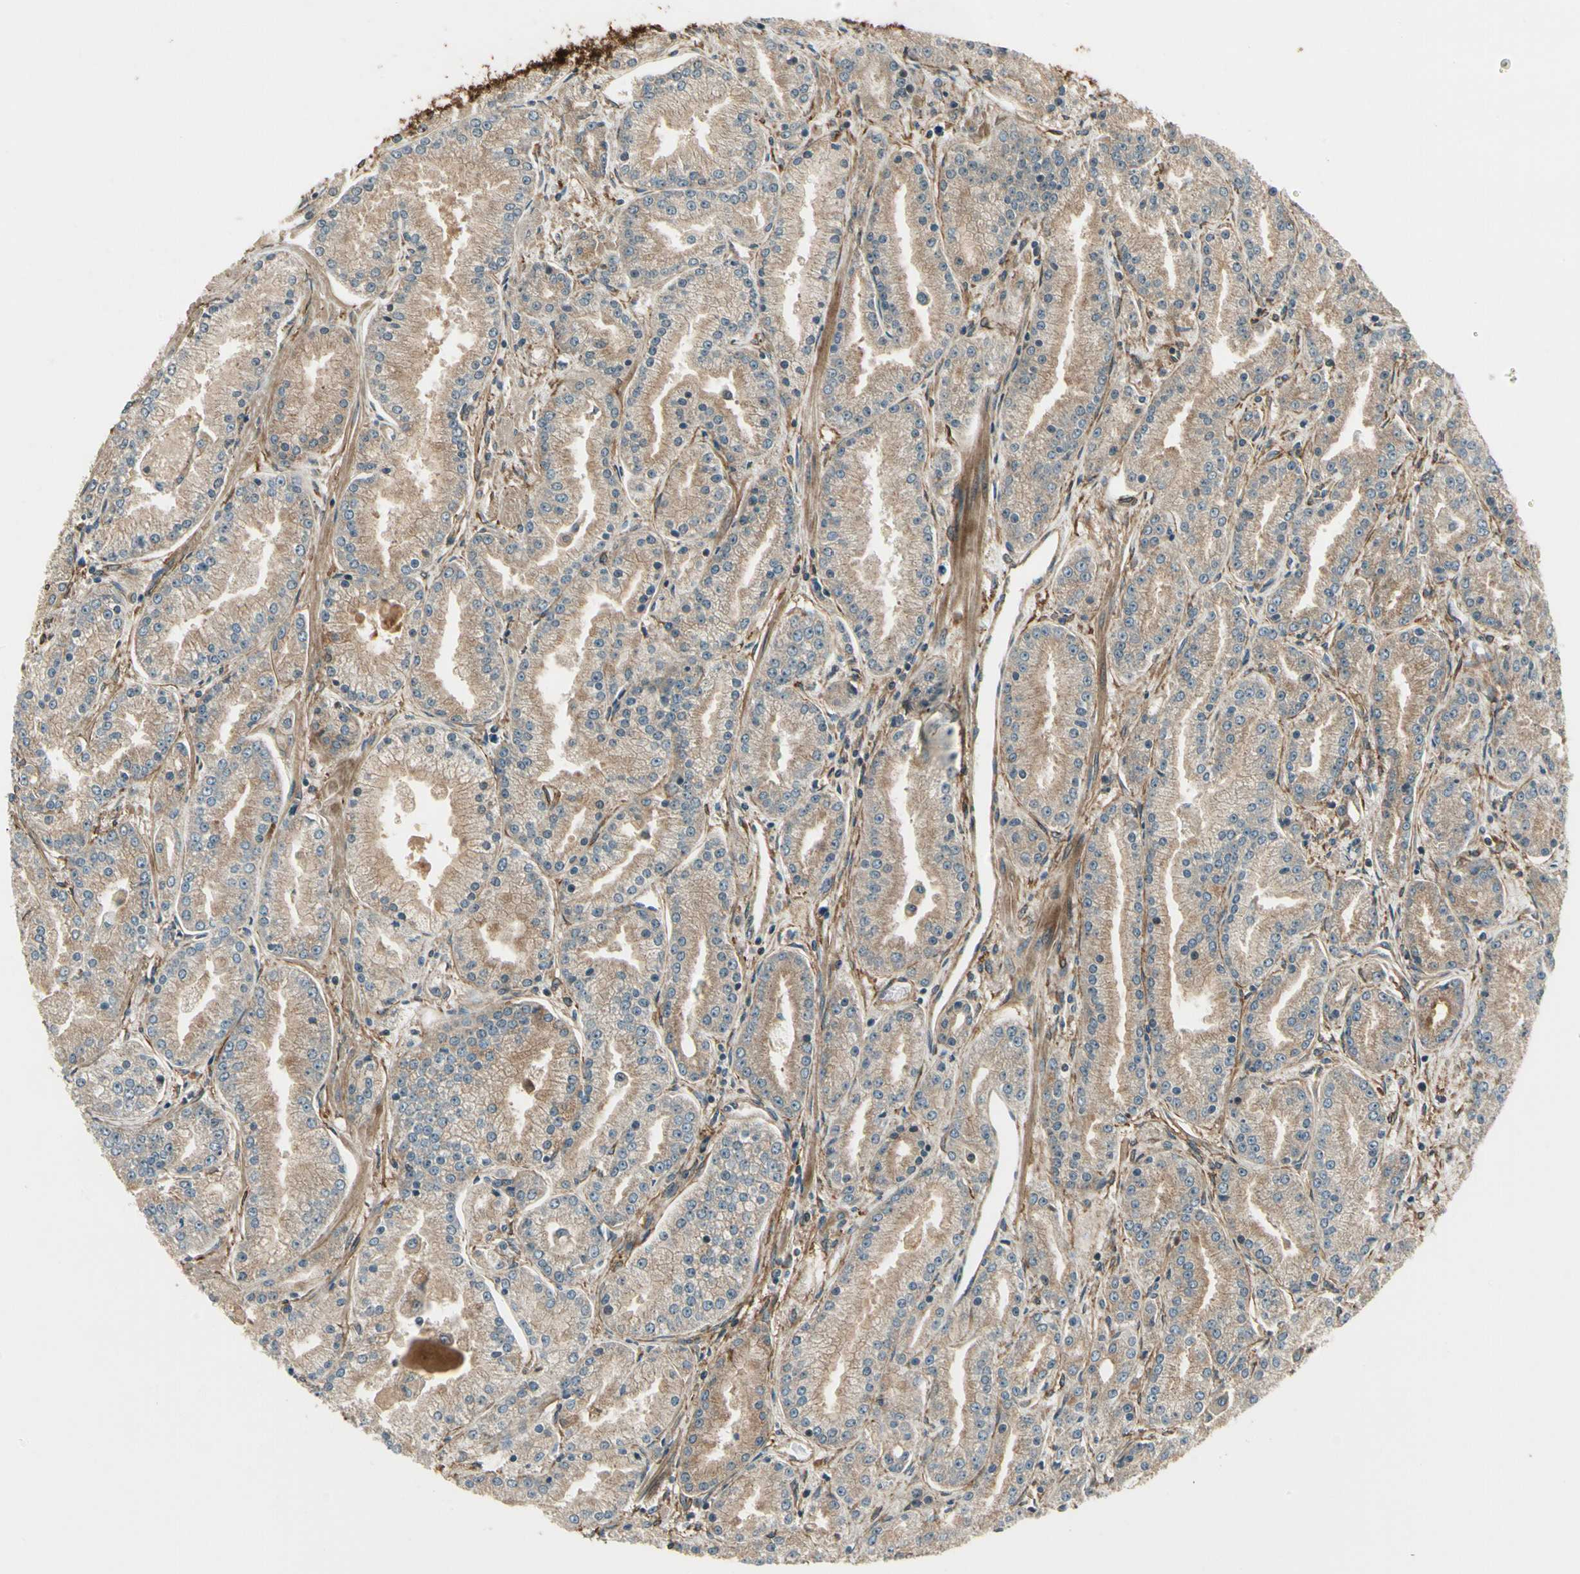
{"staining": {"intensity": "moderate", "quantity": ">75%", "location": "cytoplasmic/membranous"}, "tissue": "prostate cancer", "cell_type": "Tumor cells", "image_type": "cancer", "snomed": [{"axis": "morphology", "description": "Adenocarcinoma, High grade"}, {"axis": "topography", "description": "Prostate"}], "caption": "Immunohistochemistry staining of prostate cancer, which reveals medium levels of moderate cytoplasmic/membranous staining in about >75% of tumor cells indicating moderate cytoplasmic/membranous protein staining. The staining was performed using DAB (3,3'-diaminobenzidine) (brown) for protein detection and nuclei were counterstained in hematoxylin (blue).", "gene": "FKBP15", "patient": {"sex": "male", "age": 61}}